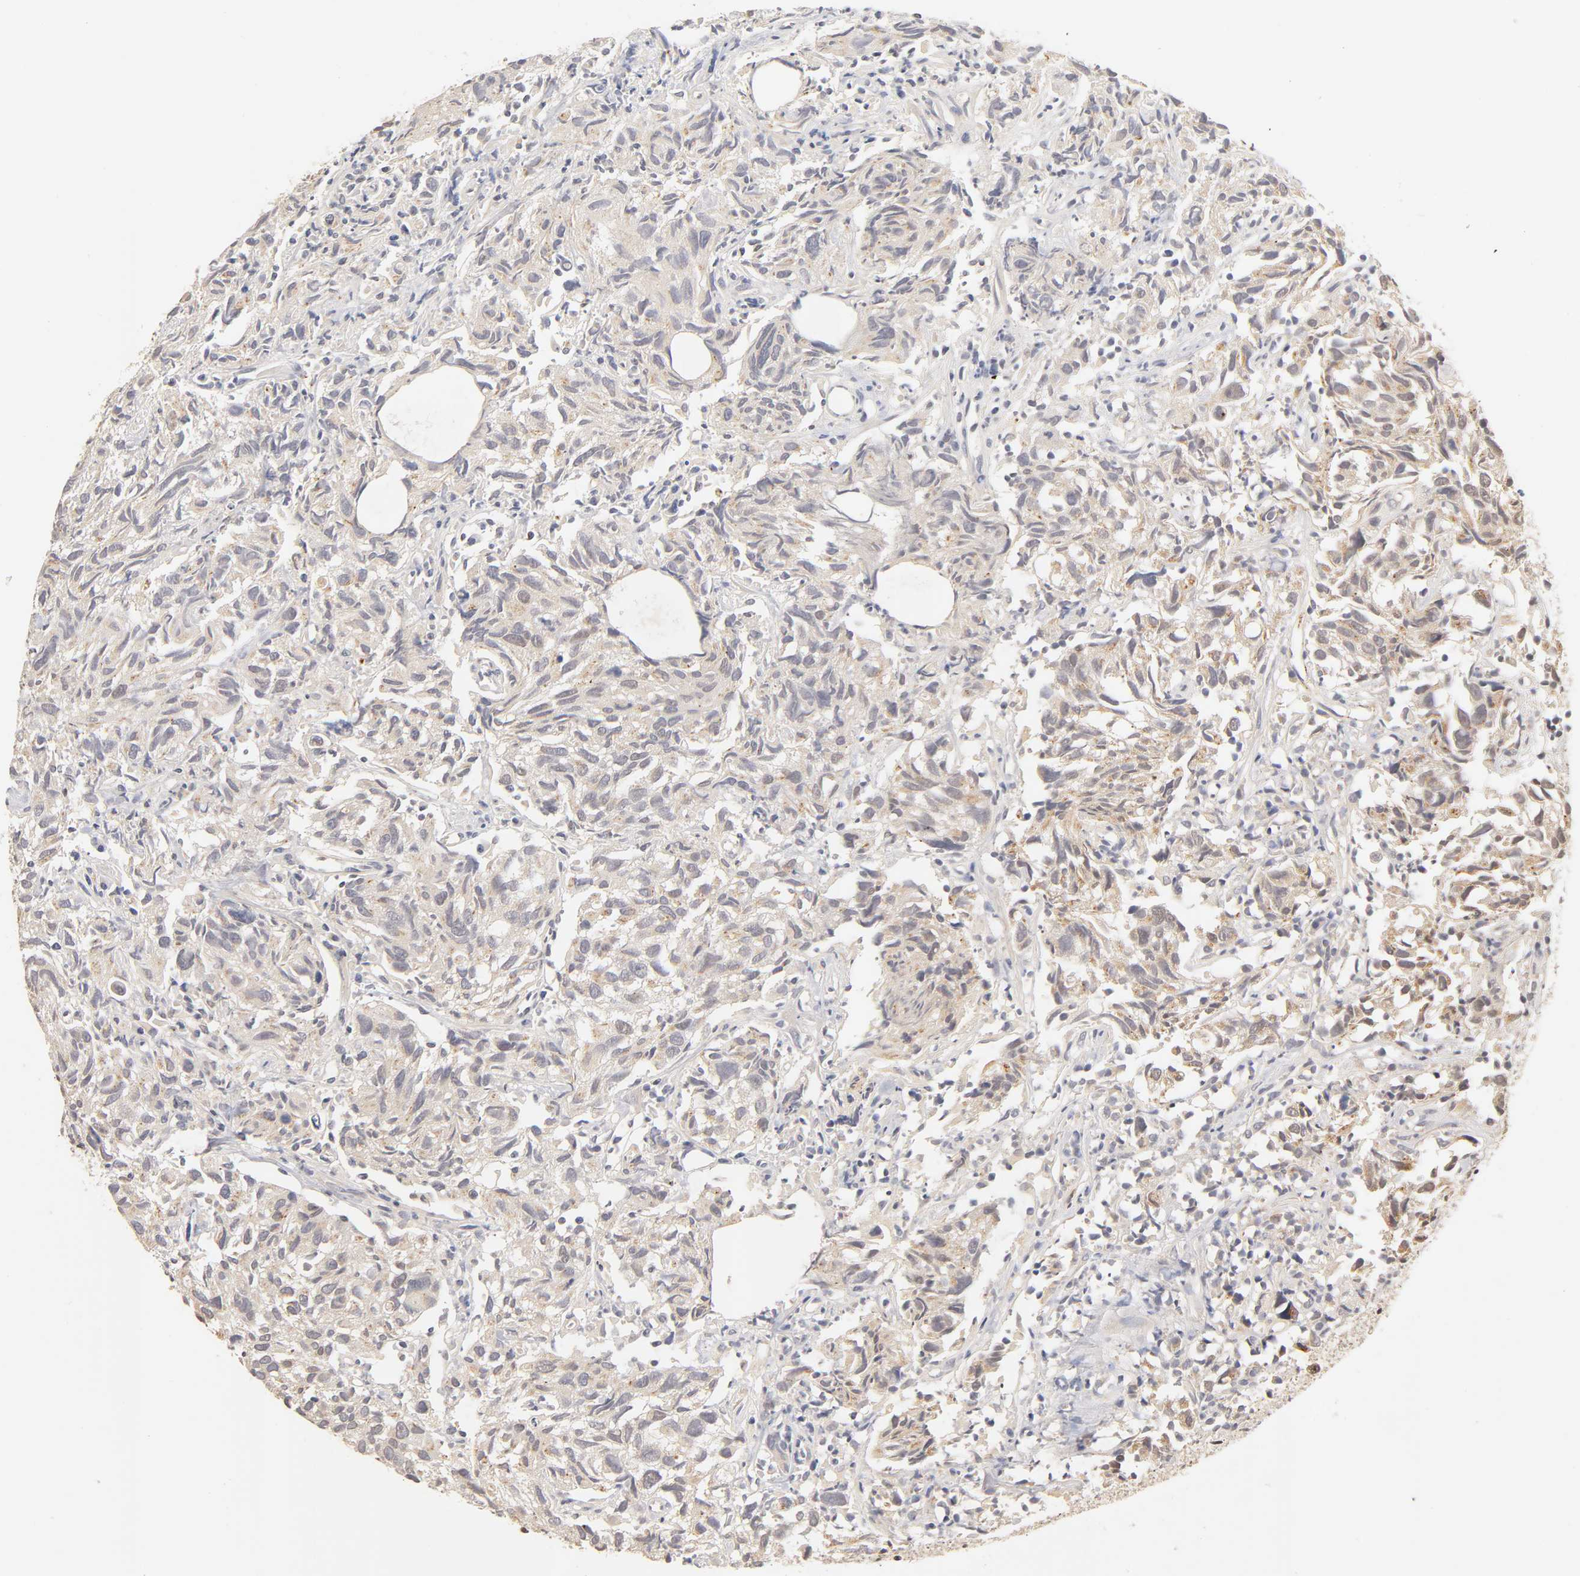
{"staining": {"intensity": "moderate", "quantity": "25%-75%", "location": "cytoplasmic/membranous,nuclear"}, "tissue": "urothelial cancer", "cell_type": "Tumor cells", "image_type": "cancer", "snomed": [{"axis": "morphology", "description": "Urothelial carcinoma, High grade"}, {"axis": "topography", "description": "Urinary bladder"}], "caption": "Protein expression analysis of human urothelial cancer reveals moderate cytoplasmic/membranous and nuclear staining in approximately 25%-75% of tumor cells. The protein is shown in brown color, while the nuclei are stained blue.", "gene": "TAF10", "patient": {"sex": "female", "age": 75}}